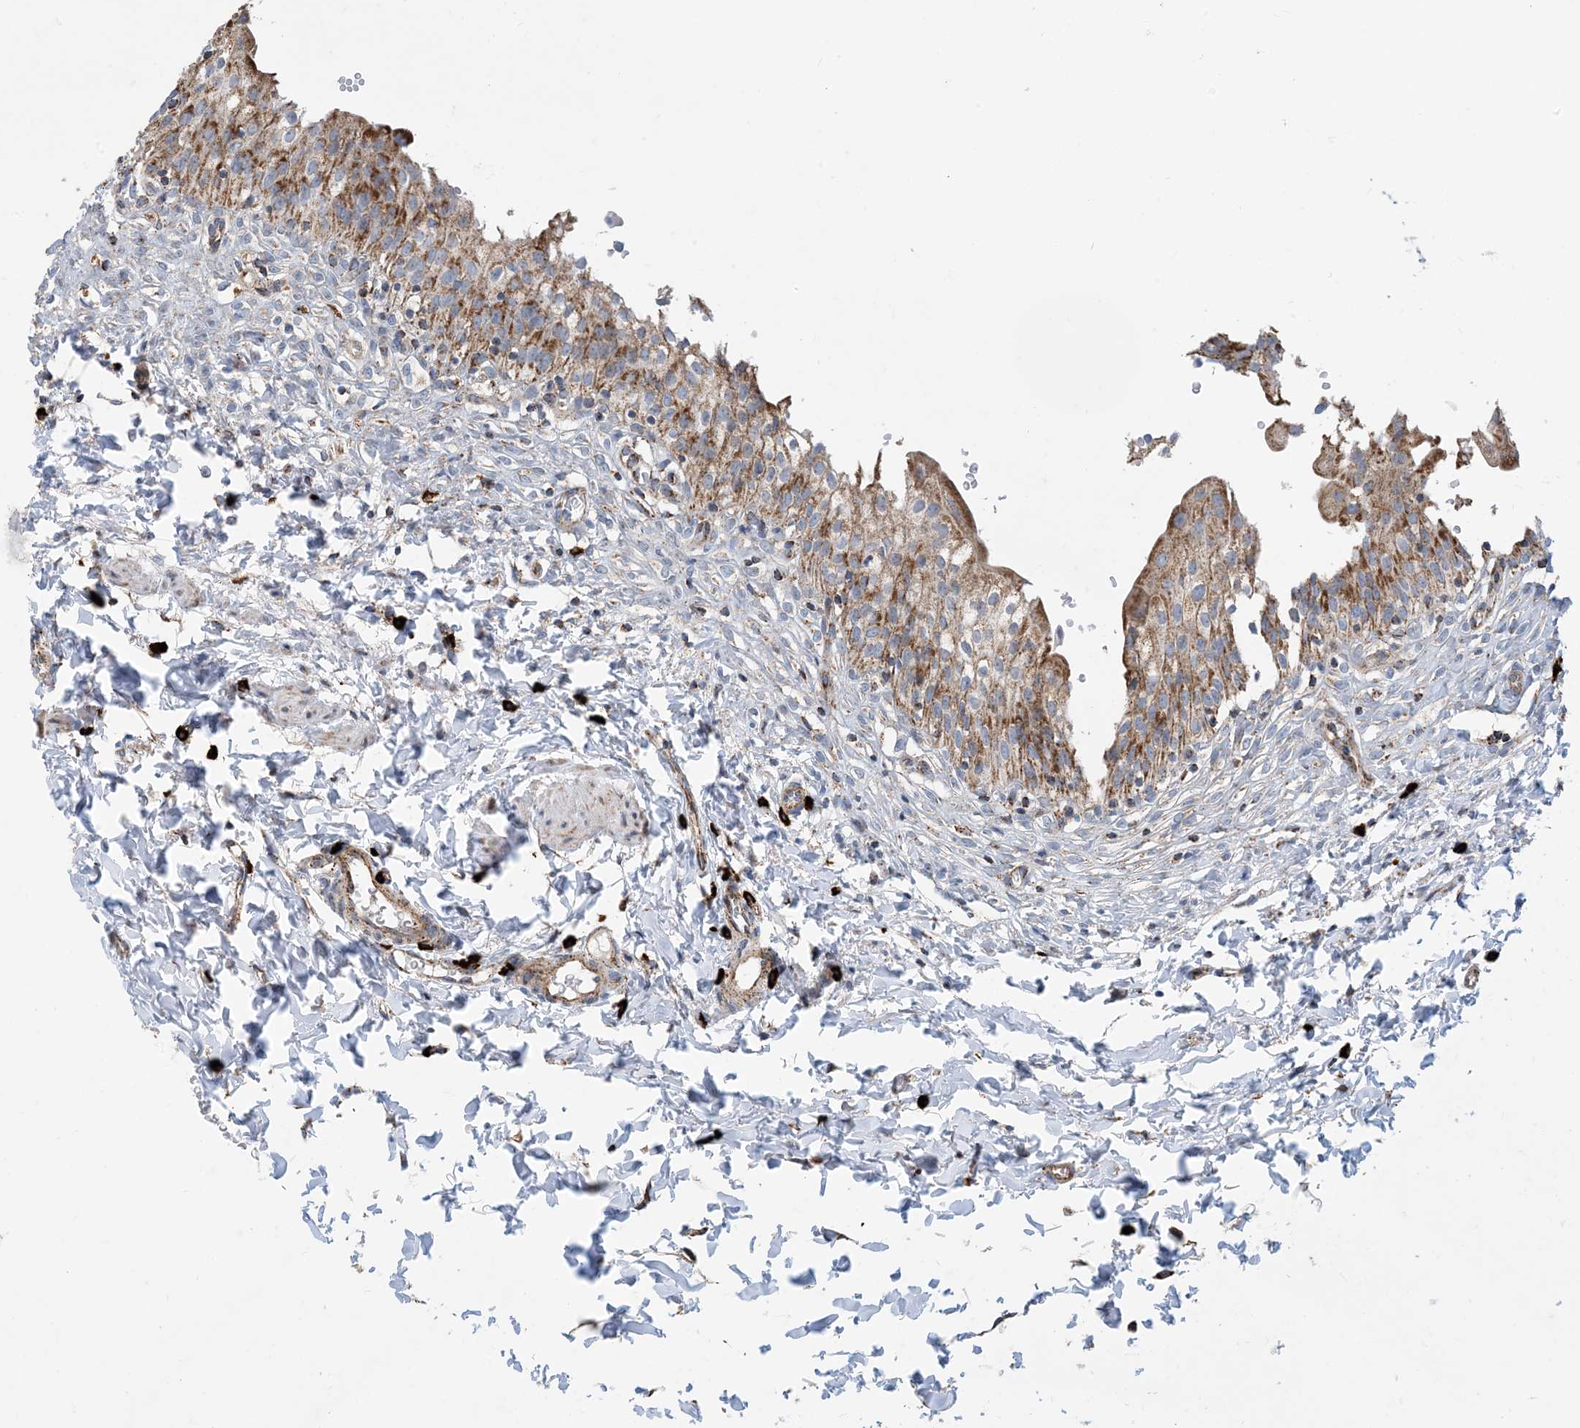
{"staining": {"intensity": "moderate", "quantity": ">75%", "location": "cytoplasmic/membranous"}, "tissue": "urinary bladder", "cell_type": "Urothelial cells", "image_type": "normal", "snomed": [{"axis": "morphology", "description": "Normal tissue, NOS"}, {"axis": "topography", "description": "Urinary bladder"}], "caption": "Human urinary bladder stained with a brown dye reveals moderate cytoplasmic/membranous positive expression in about >75% of urothelial cells.", "gene": "PCDHGA1", "patient": {"sex": "male", "age": 55}}